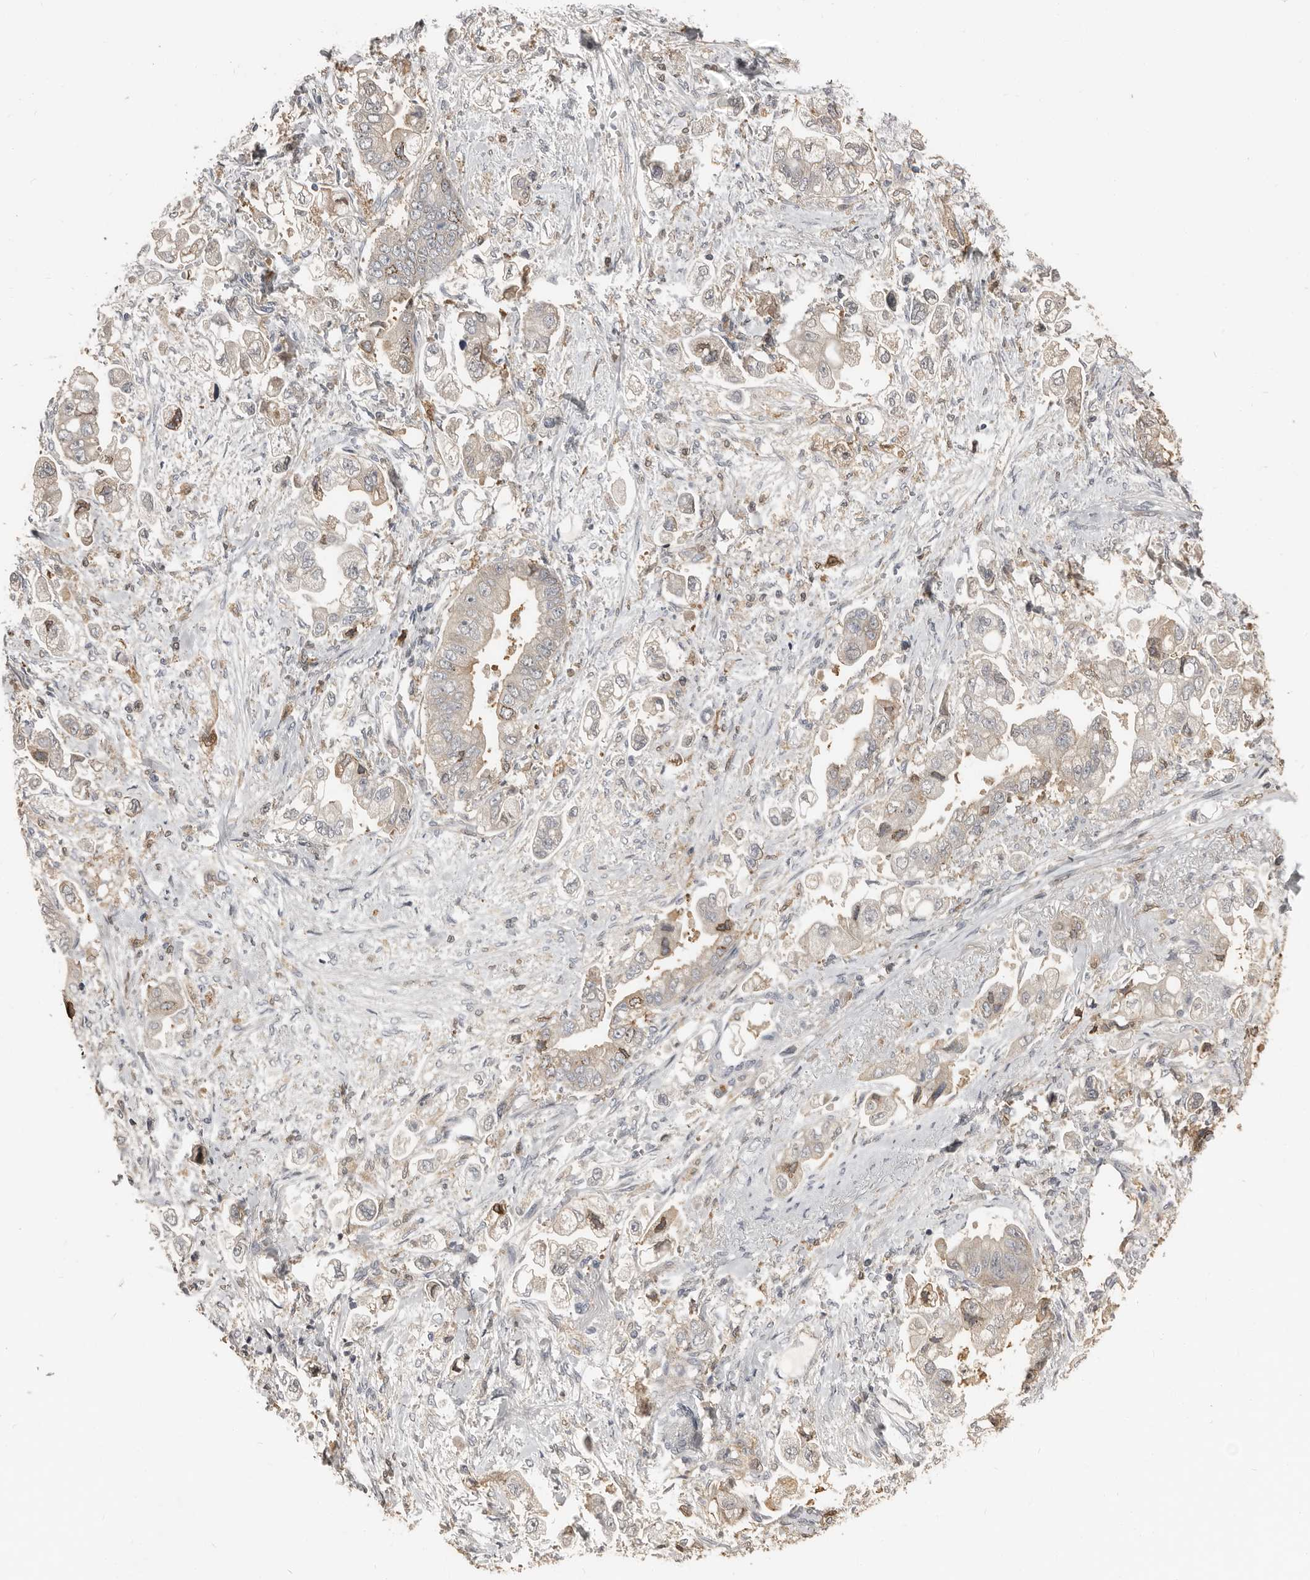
{"staining": {"intensity": "weak", "quantity": "<25%", "location": "cytoplasmic/membranous"}, "tissue": "stomach cancer", "cell_type": "Tumor cells", "image_type": "cancer", "snomed": [{"axis": "morphology", "description": "Adenocarcinoma, NOS"}, {"axis": "topography", "description": "Stomach"}], "caption": "Immunohistochemical staining of human stomach cancer exhibits no significant positivity in tumor cells.", "gene": "KCNJ8", "patient": {"sex": "male", "age": 62}}